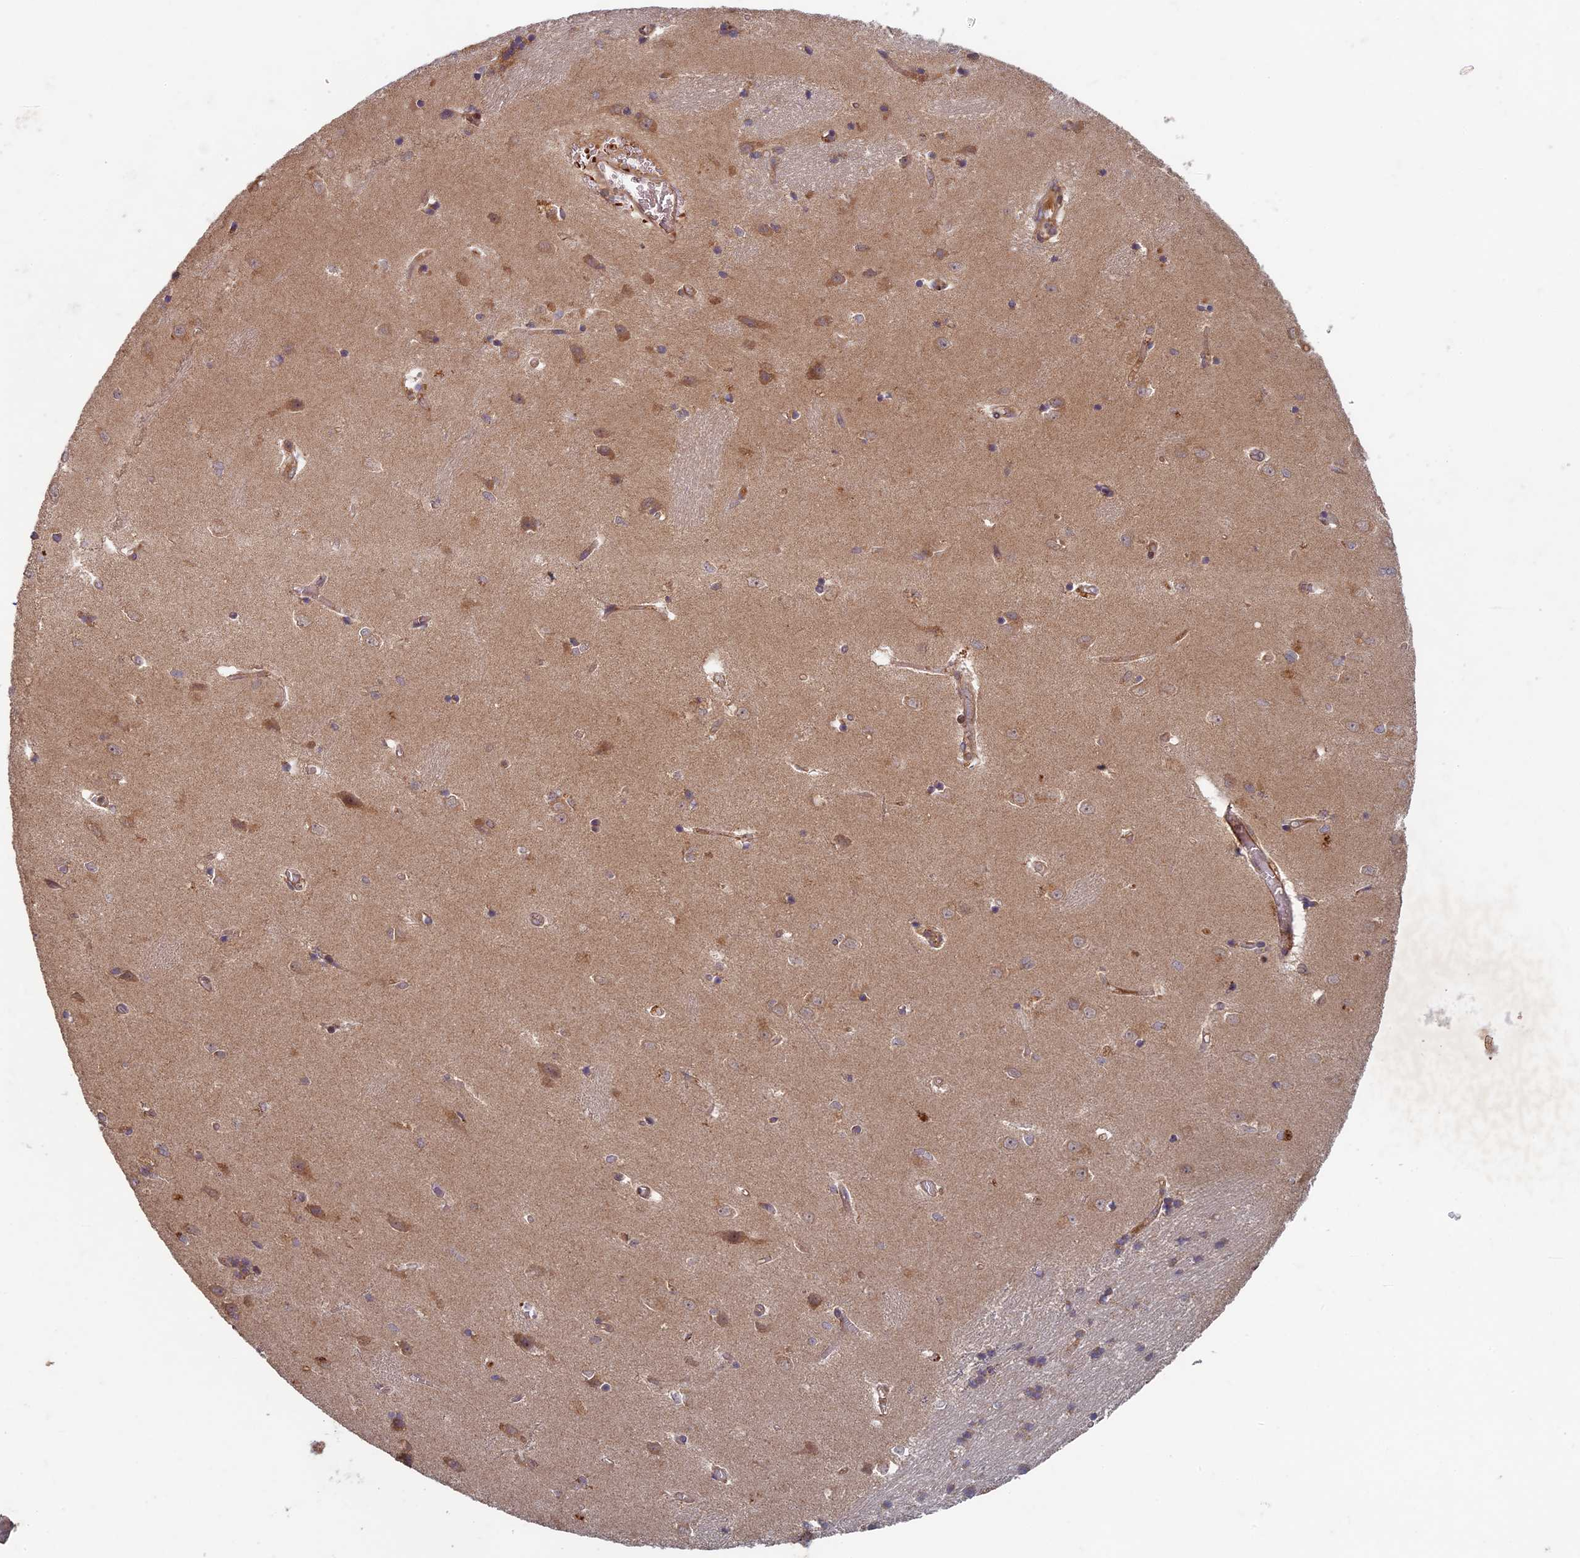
{"staining": {"intensity": "weak", "quantity": "25%-75%", "location": "cytoplasmic/membranous"}, "tissue": "caudate", "cell_type": "Glial cells", "image_type": "normal", "snomed": [{"axis": "morphology", "description": "Normal tissue, NOS"}, {"axis": "topography", "description": "Lateral ventricle wall"}], "caption": "This is a micrograph of immunohistochemistry (IHC) staining of normal caudate, which shows weak positivity in the cytoplasmic/membranous of glial cells.", "gene": "RCCD1", "patient": {"sex": "male", "age": 37}}